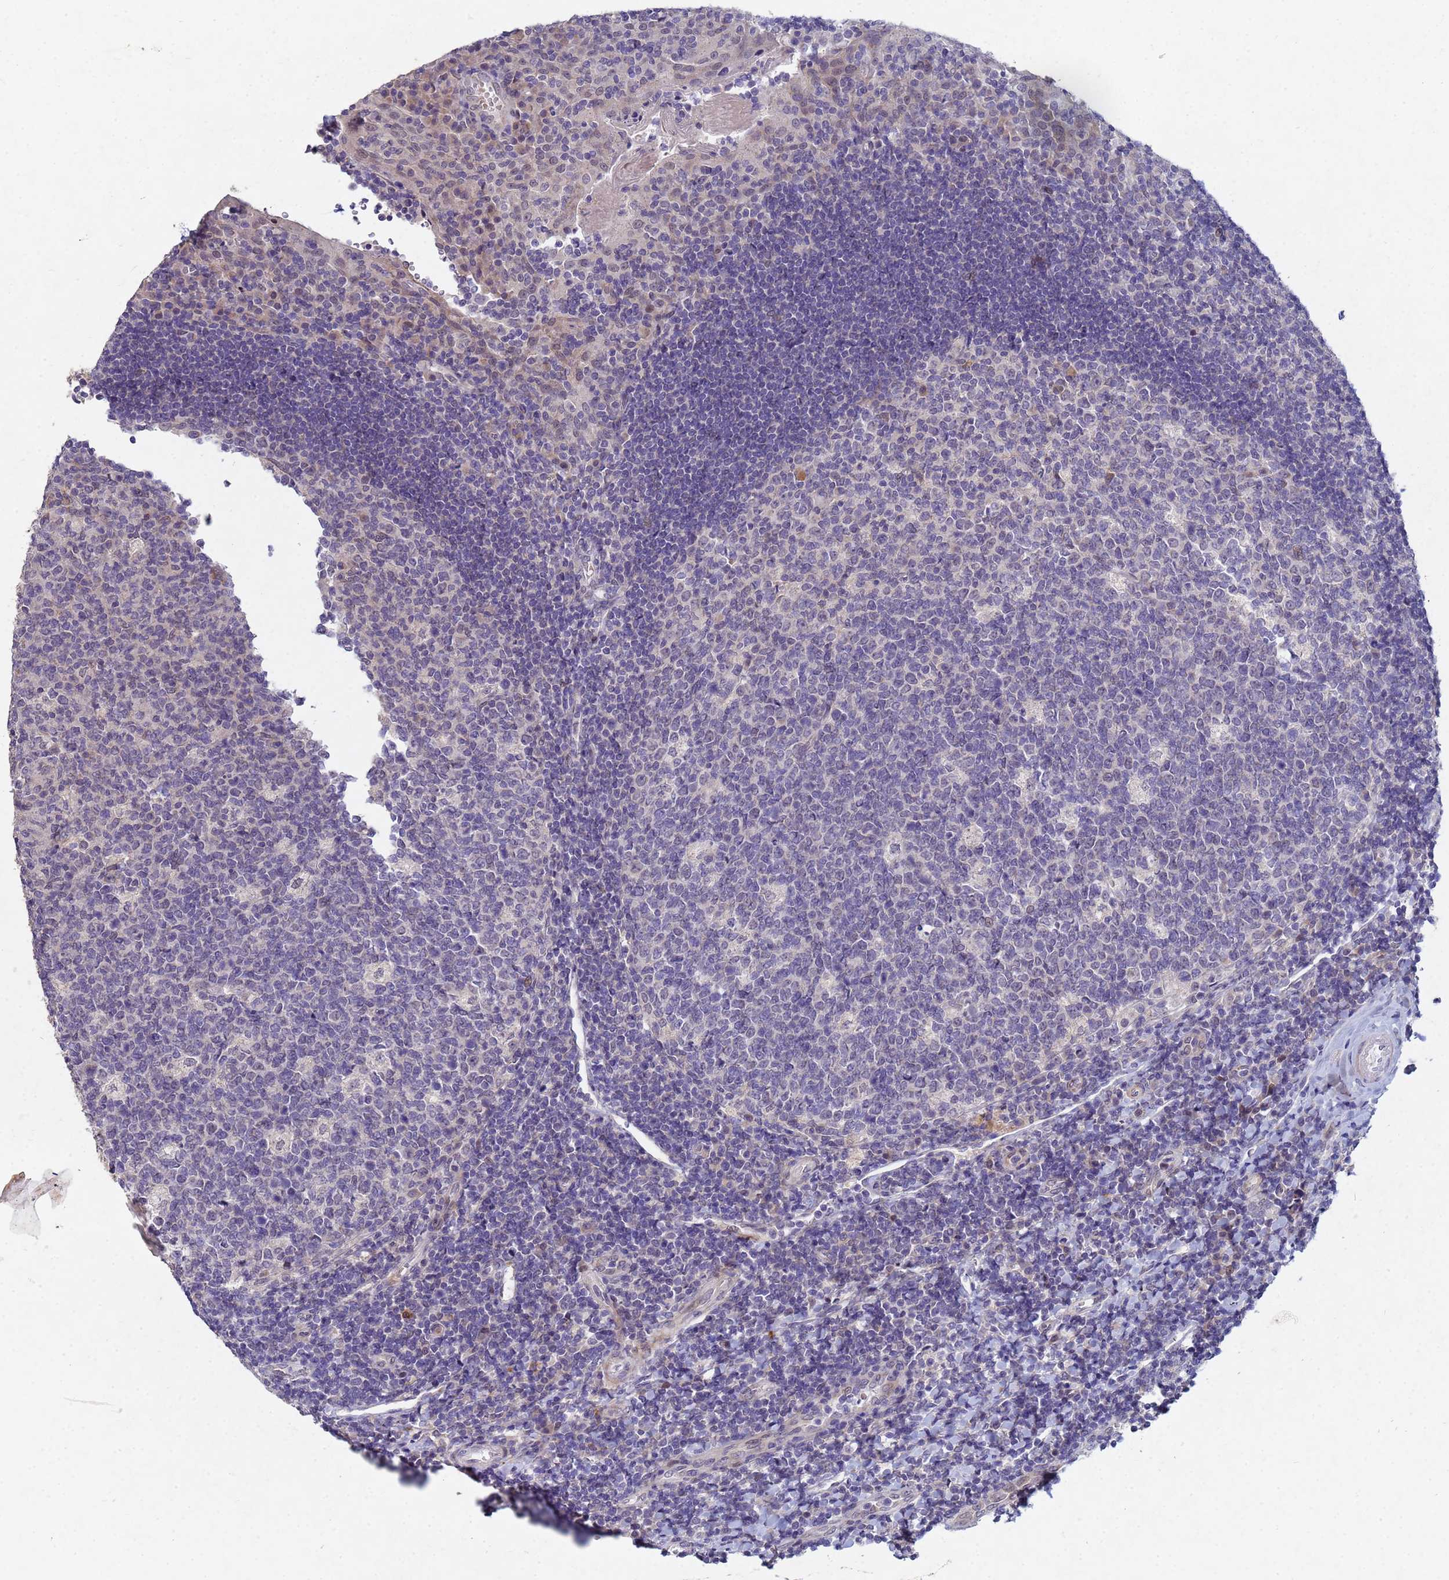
{"staining": {"intensity": "negative", "quantity": "none", "location": "none"}, "tissue": "tonsil", "cell_type": "Germinal center cells", "image_type": "normal", "snomed": [{"axis": "morphology", "description": "Normal tissue, NOS"}, {"axis": "topography", "description": "Tonsil"}], "caption": "Human tonsil stained for a protein using immunohistochemistry demonstrates no positivity in germinal center cells.", "gene": "TNPO2", "patient": {"sex": "male", "age": 17}}